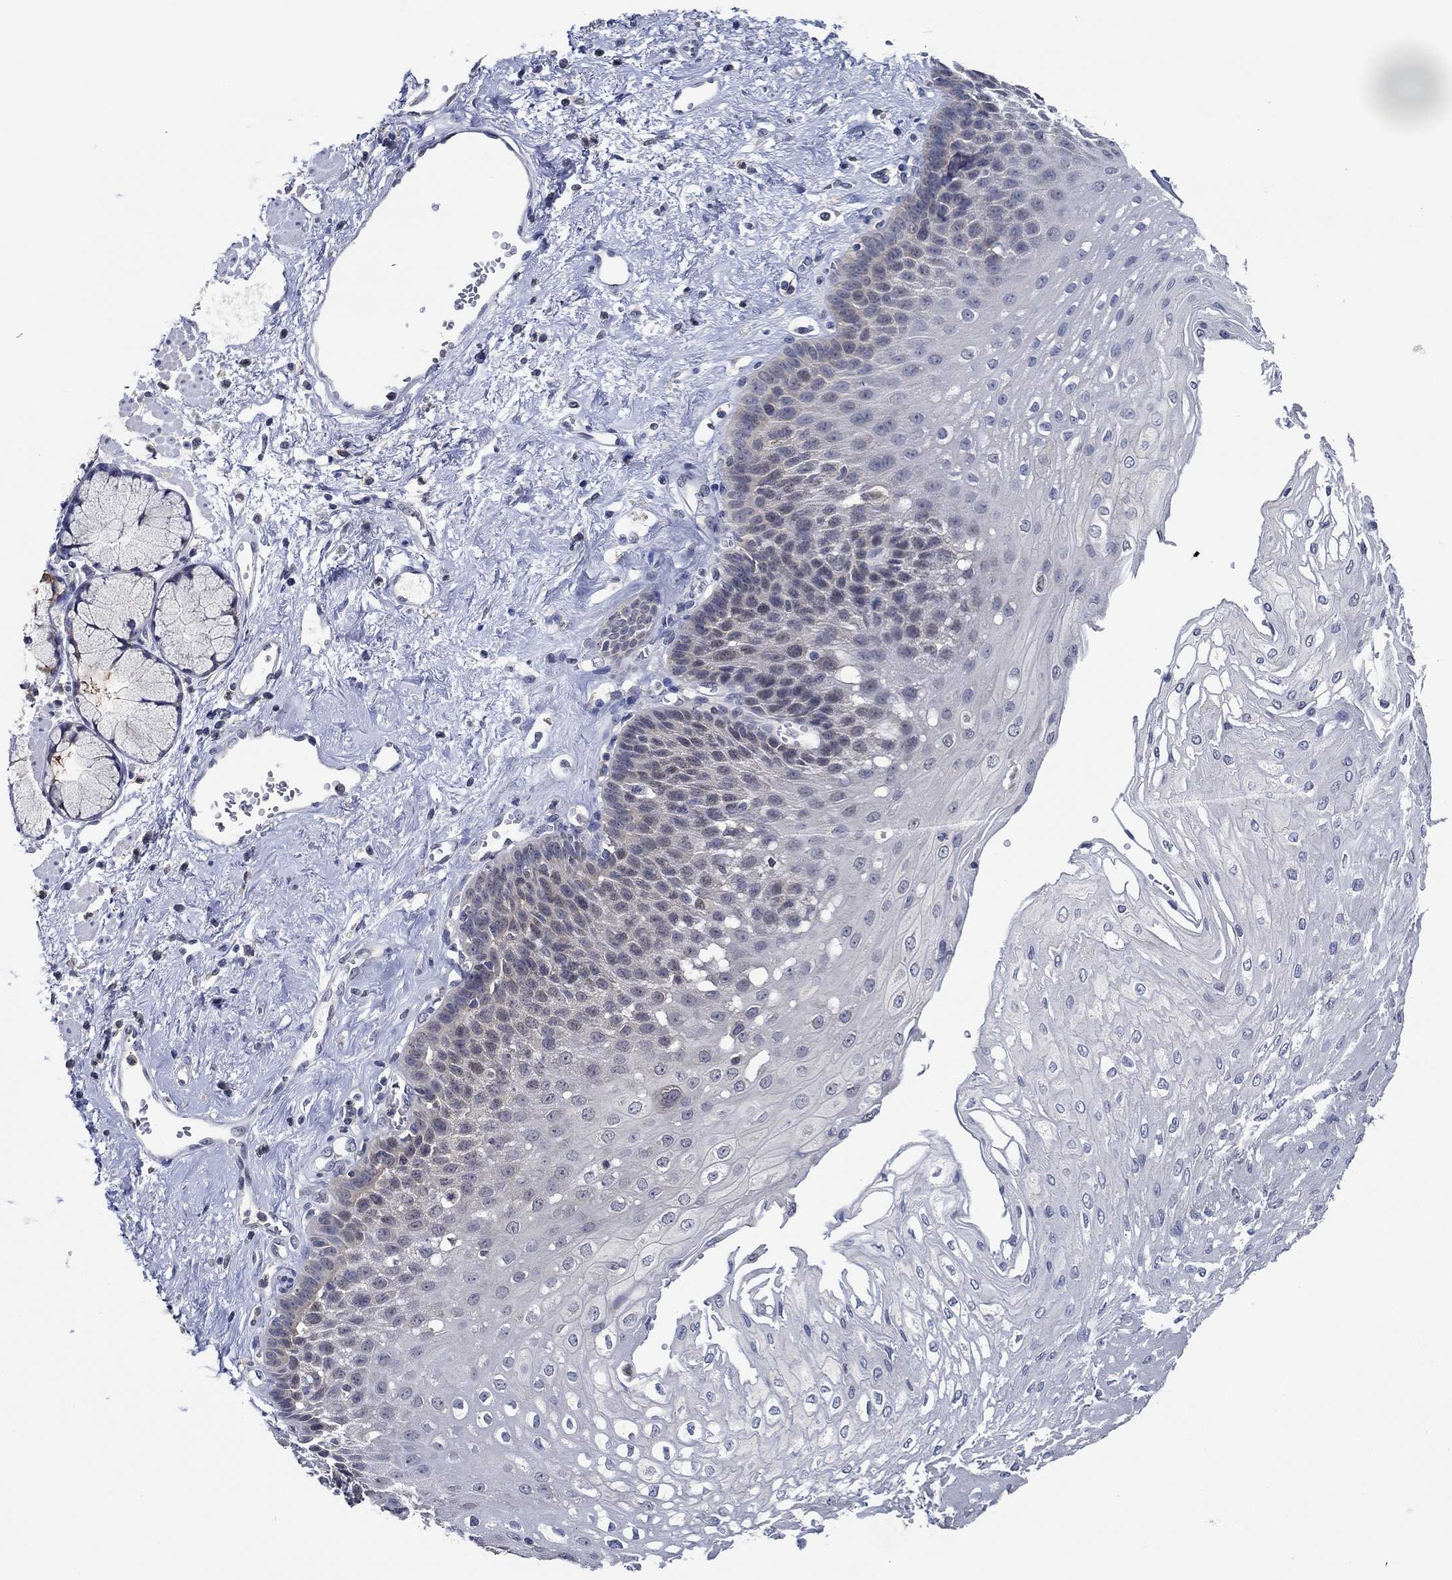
{"staining": {"intensity": "negative", "quantity": "none", "location": "none"}, "tissue": "esophagus", "cell_type": "Squamous epithelial cells", "image_type": "normal", "snomed": [{"axis": "morphology", "description": "Normal tissue, NOS"}, {"axis": "topography", "description": "Esophagus"}], "caption": "This is an IHC photomicrograph of unremarkable esophagus. There is no positivity in squamous epithelial cells.", "gene": "DACT1", "patient": {"sex": "female", "age": 62}}